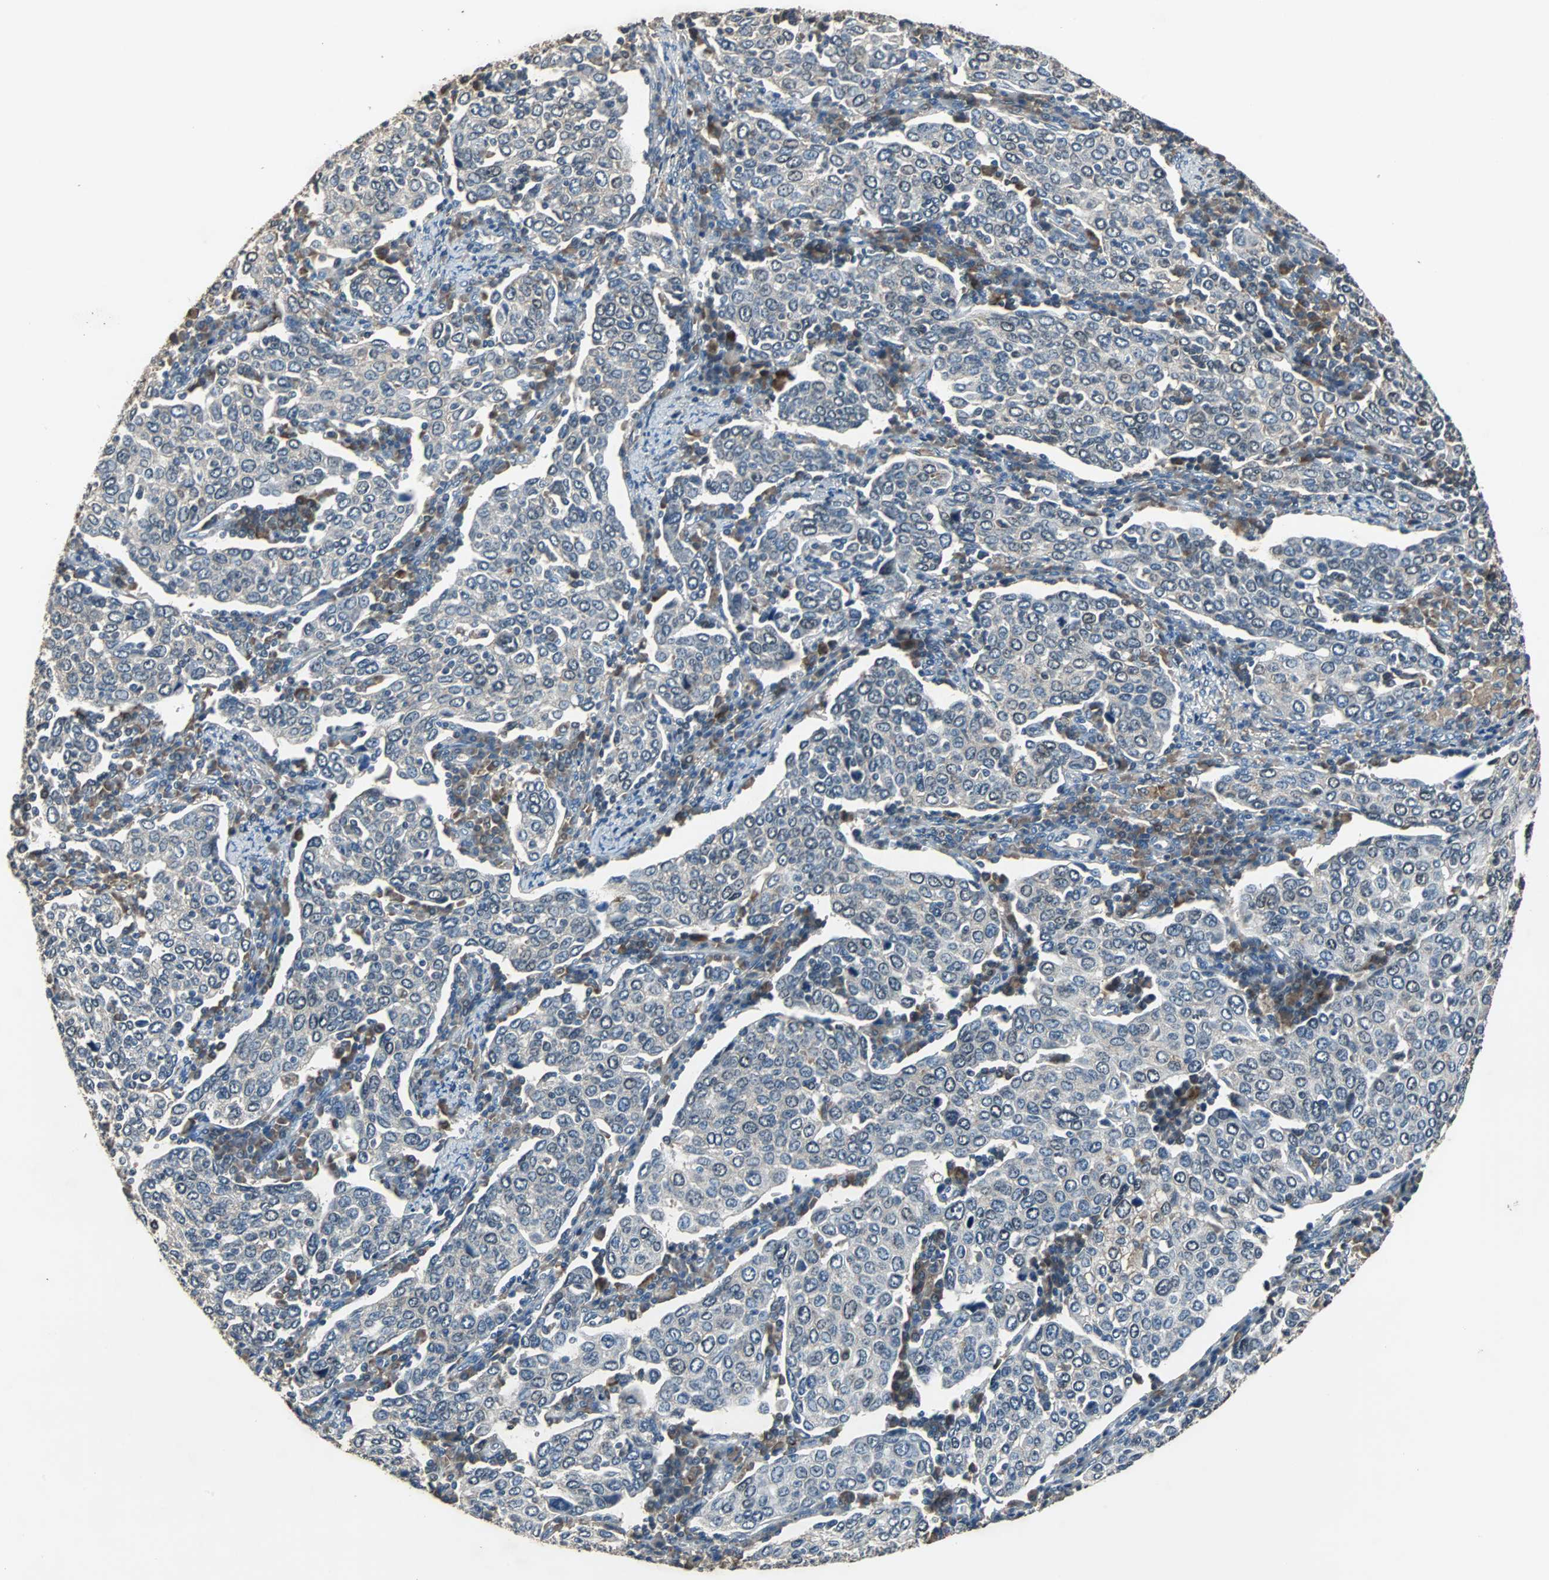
{"staining": {"intensity": "negative", "quantity": "none", "location": "none"}, "tissue": "cervical cancer", "cell_type": "Tumor cells", "image_type": "cancer", "snomed": [{"axis": "morphology", "description": "Squamous cell carcinoma, NOS"}, {"axis": "topography", "description": "Cervix"}], "caption": "Tumor cells are negative for protein expression in human cervical cancer. The staining was performed using DAB (3,3'-diaminobenzidine) to visualize the protein expression in brown, while the nuclei were stained in blue with hematoxylin (Magnification: 20x).", "gene": "SOS1", "patient": {"sex": "female", "age": 40}}